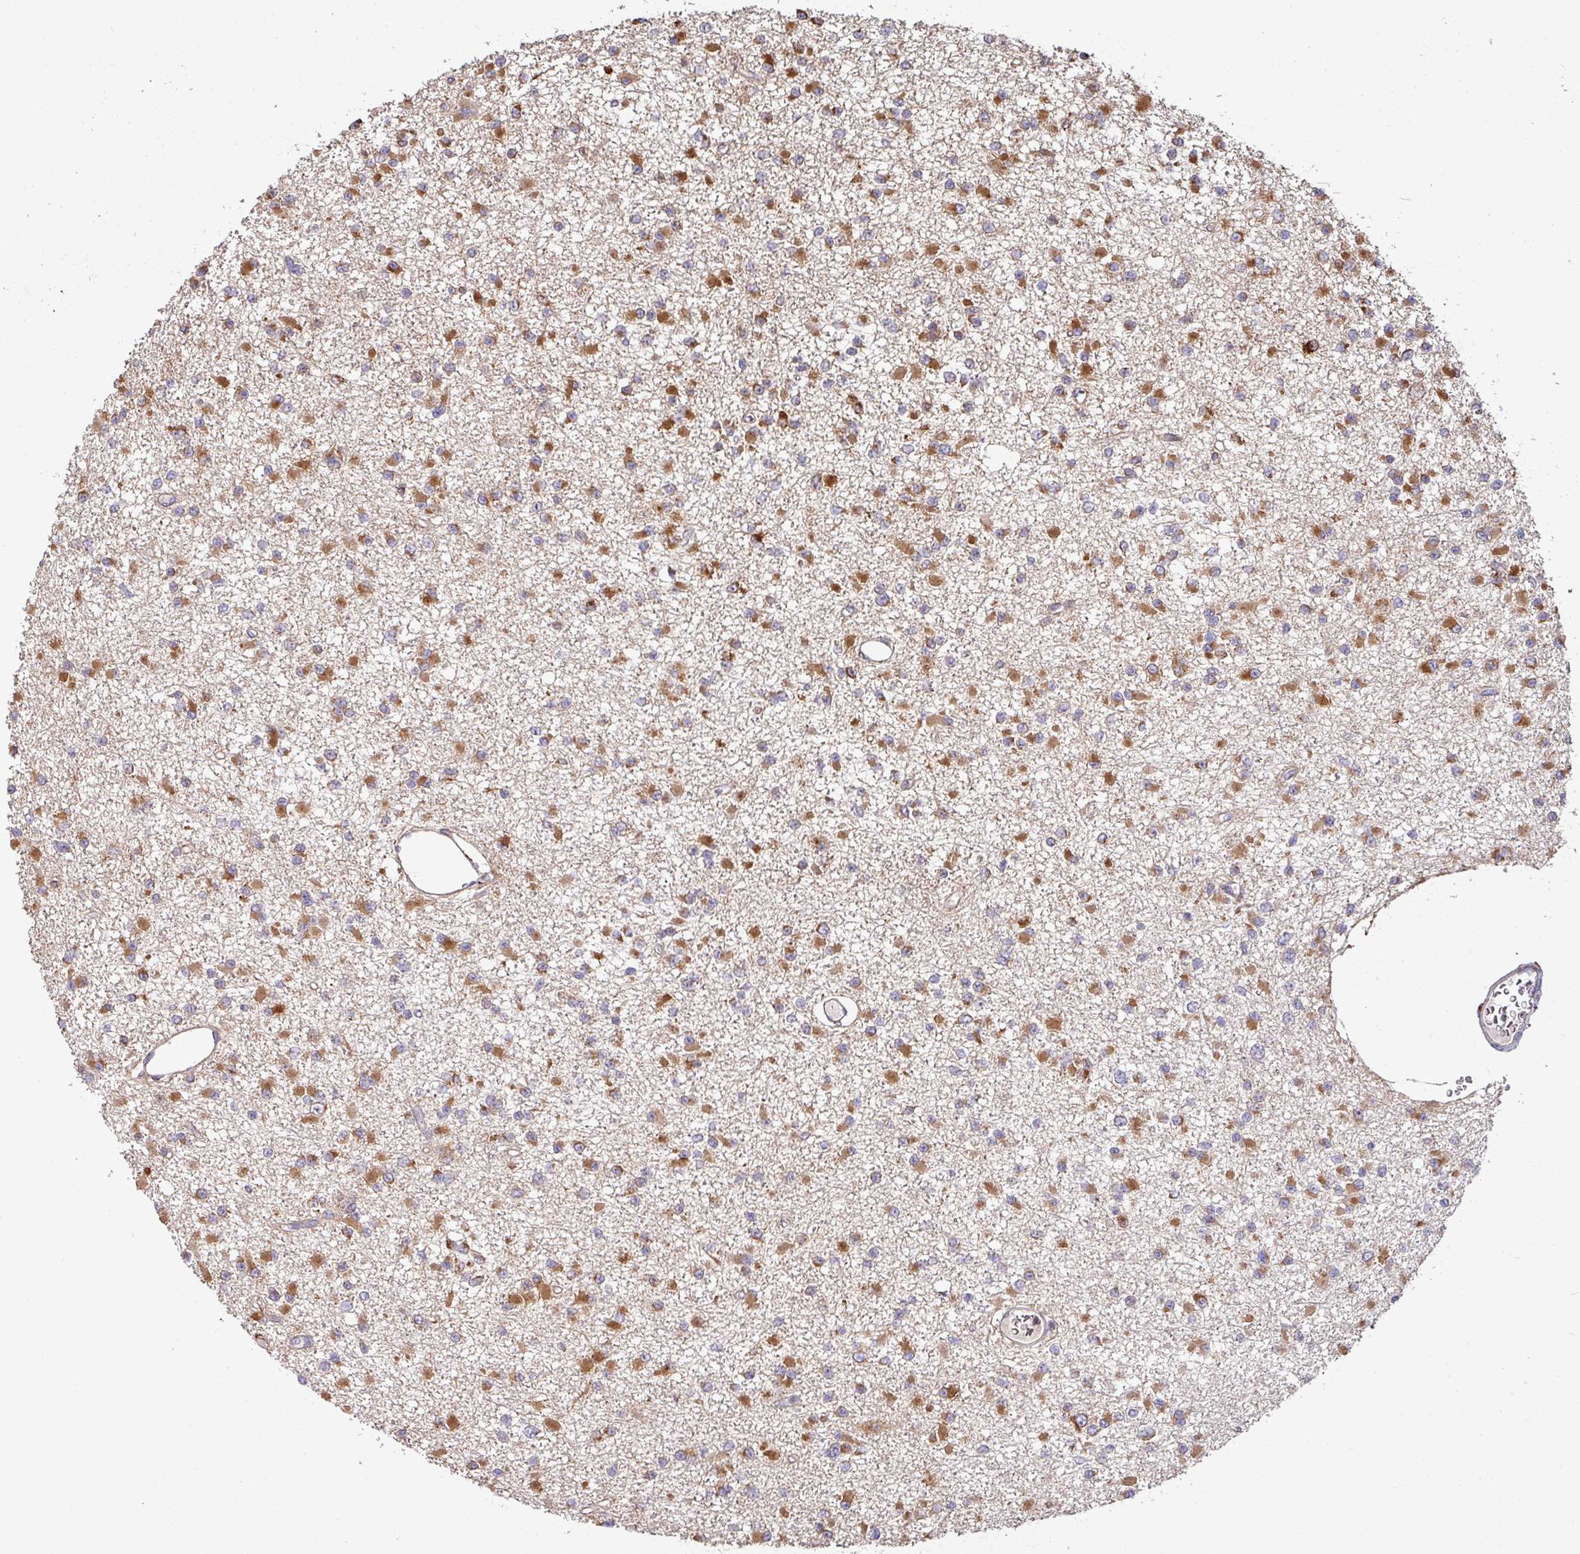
{"staining": {"intensity": "moderate", "quantity": ">75%", "location": "cytoplasmic/membranous"}, "tissue": "glioma", "cell_type": "Tumor cells", "image_type": "cancer", "snomed": [{"axis": "morphology", "description": "Glioma, malignant, Low grade"}, {"axis": "topography", "description": "Brain"}], "caption": "A photomicrograph of low-grade glioma (malignant) stained for a protein displays moderate cytoplasmic/membranous brown staining in tumor cells.", "gene": "ZNF268", "patient": {"sex": "female", "age": 22}}